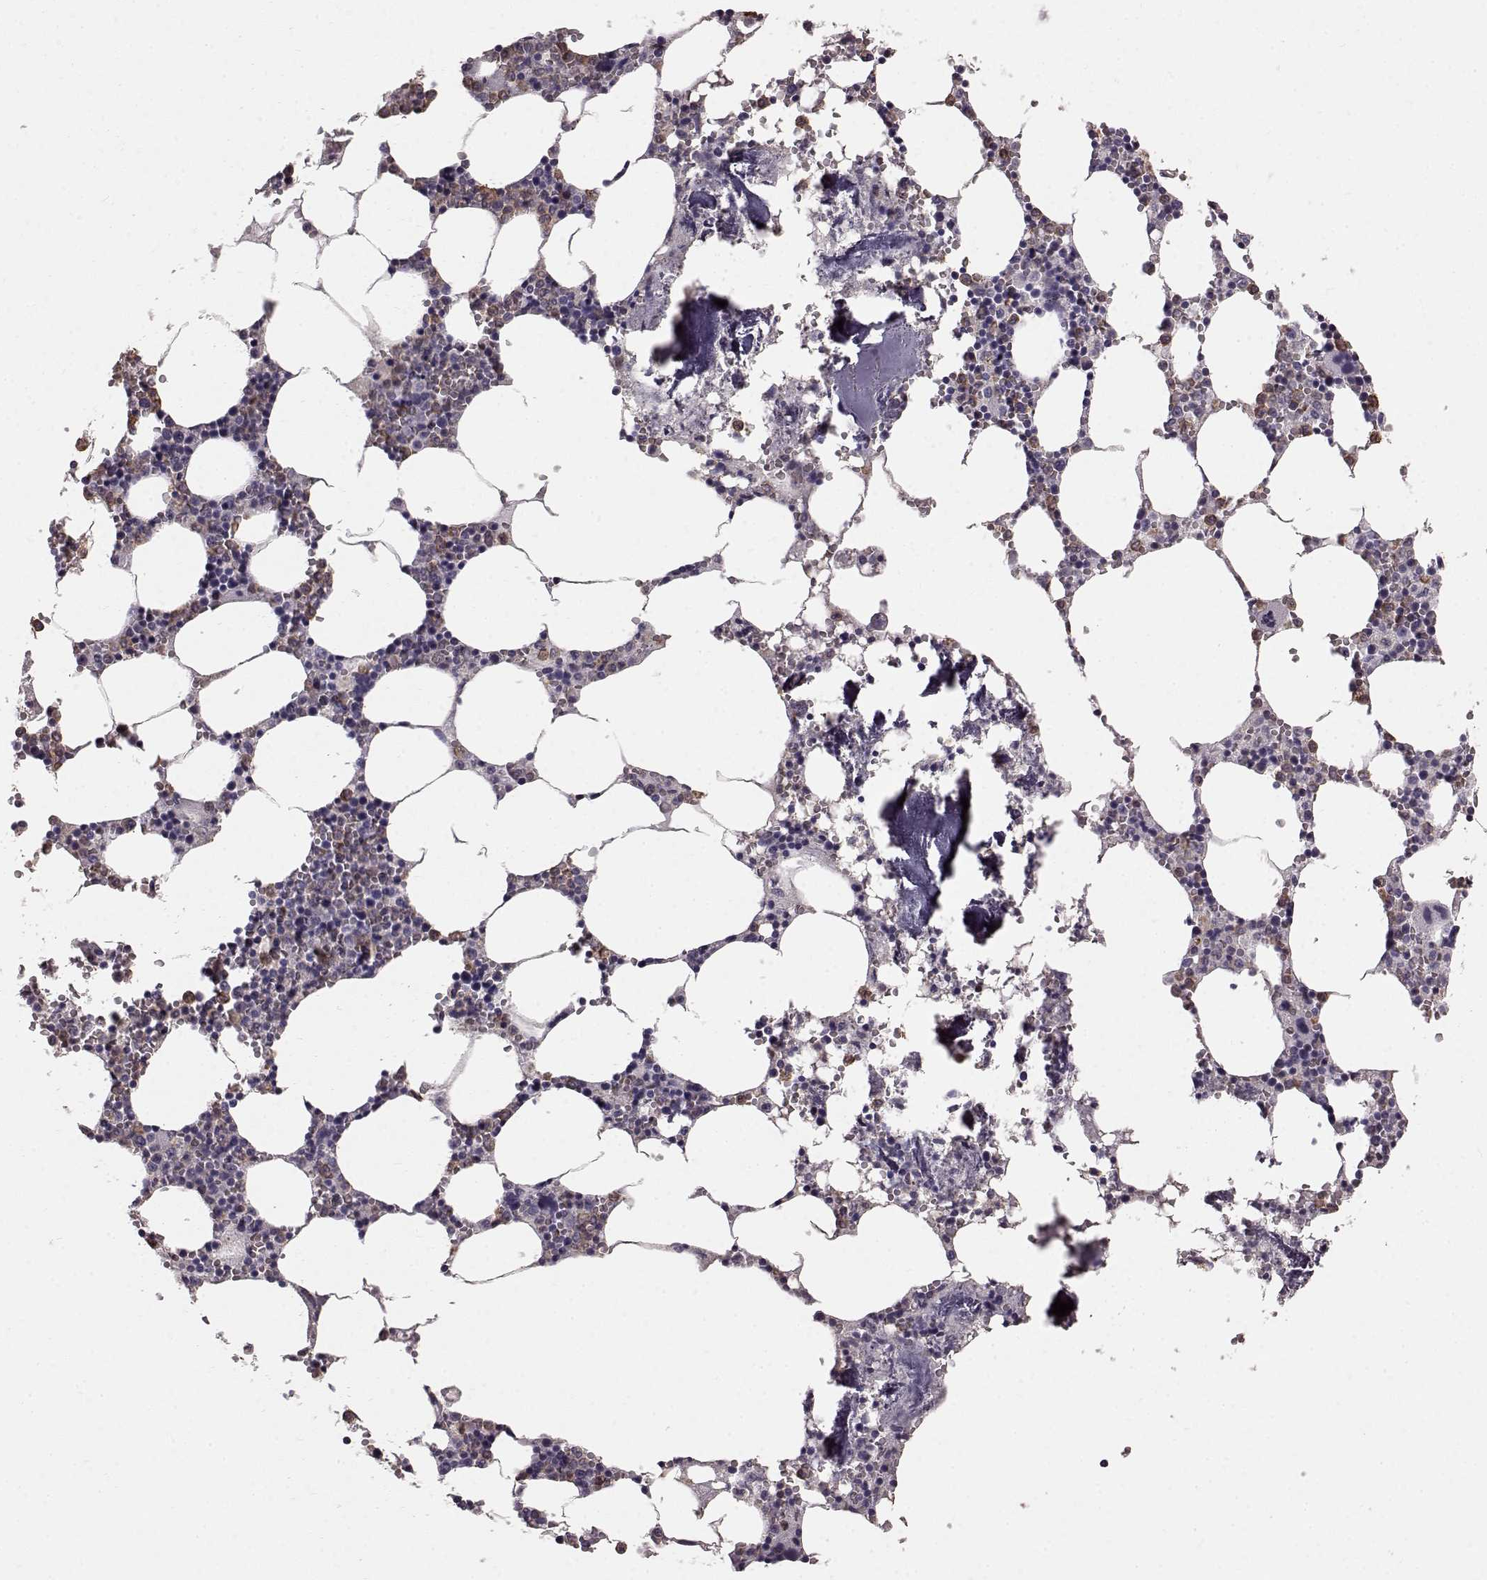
{"staining": {"intensity": "strong", "quantity": "<25%", "location": "cytoplasmic/membranous"}, "tissue": "bone marrow", "cell_type": "Hematopoietic cells", "image_type": "normal", "snomed": [{"axis": "morphology", "description": "Normal tissue, NOS"}, {"axis": "topography", "description": "Bone marrow"}], "caption": "Brown immunohistochemical staining in normal human bone marrow reveals strong cytoplasmic/membranous staining in about <25% of hematopoietic cells. (IHC, brightfield microscopy, high magnification).", "gene": "FUT4", "patient": {"sex": "female", "age": 64}}